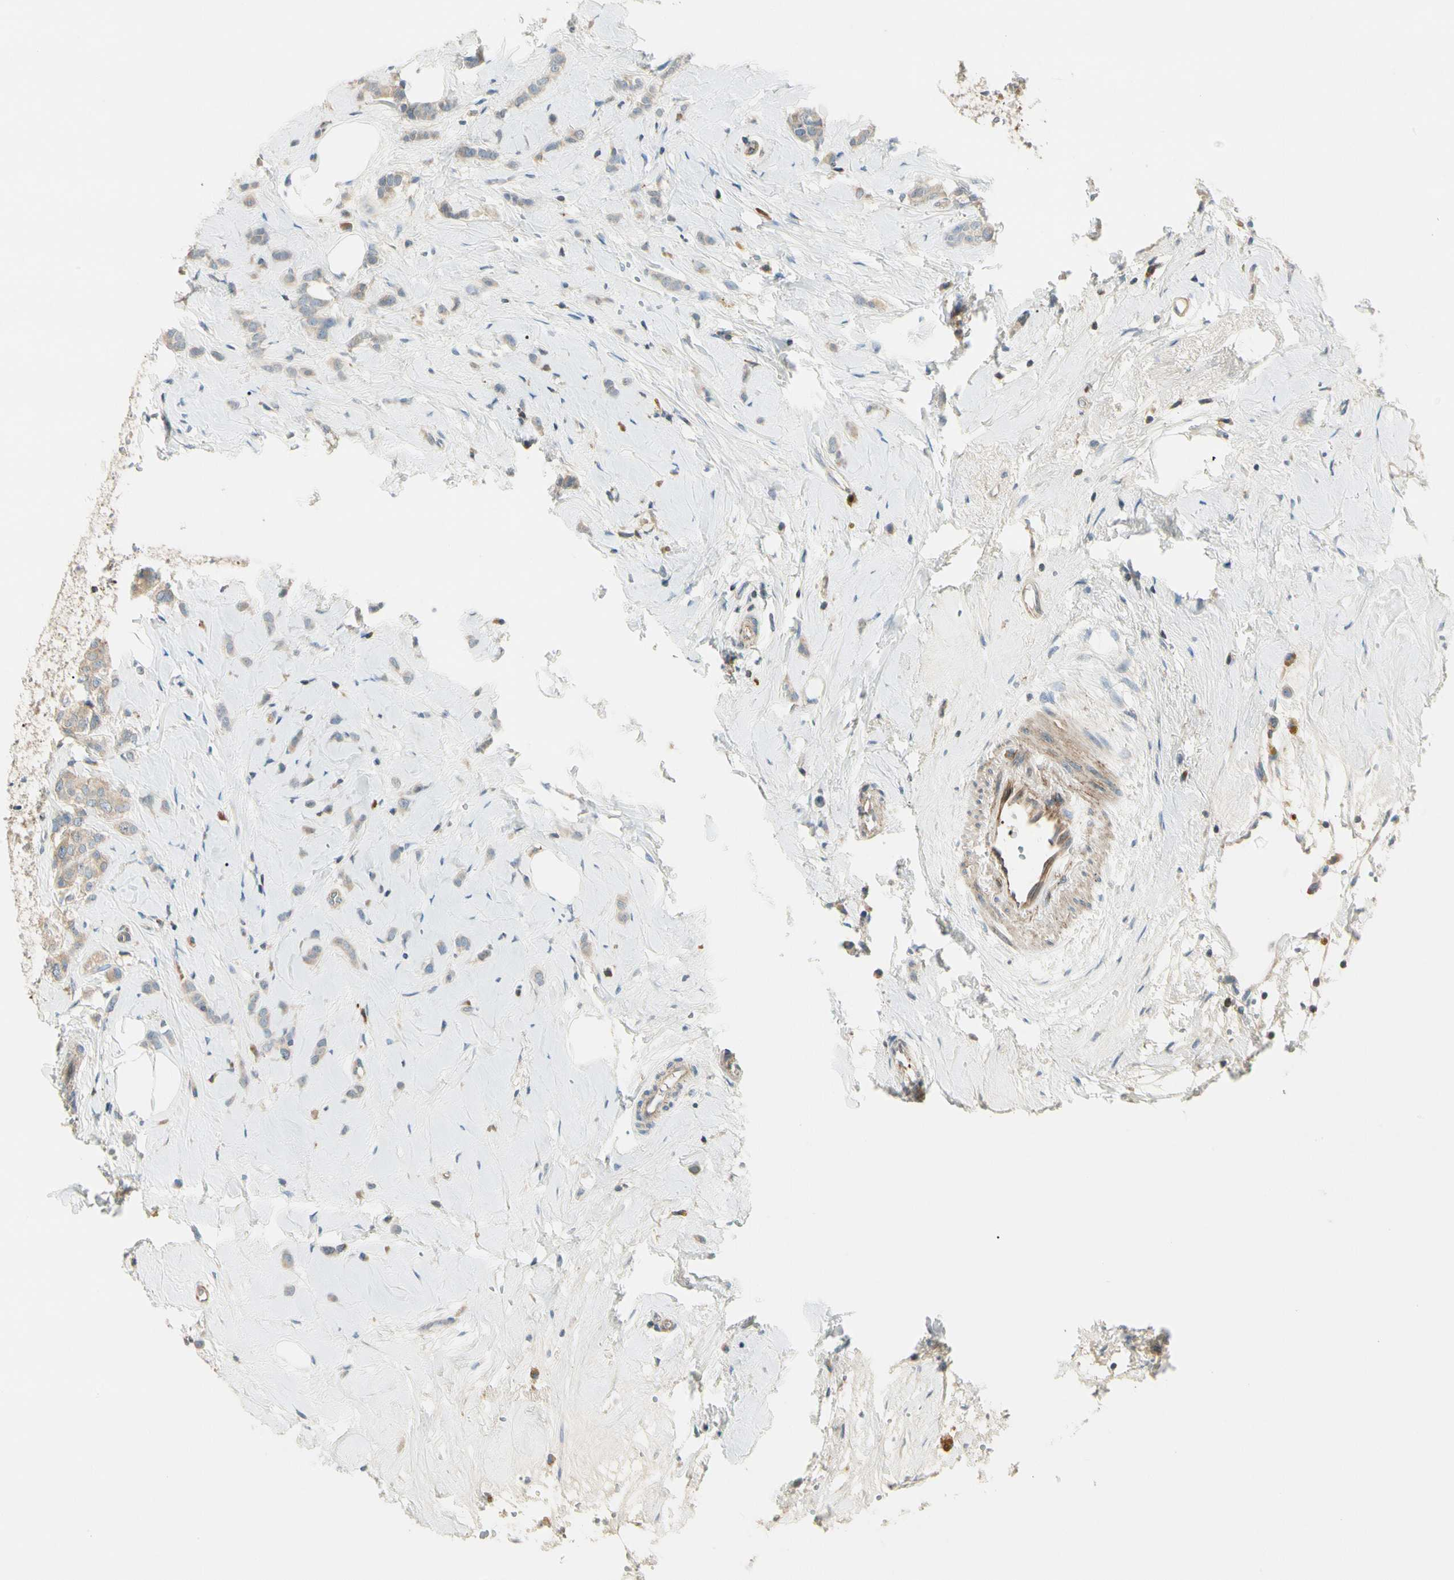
{"staining": {"intensity": "weak", "quantity": ">75%", "location": "cytoplasmic/membranous"}, "tissue": "breast cancer", "cell_type": "Tumor cells", "image_type": "cancer", "snomed": [{"axis": "morphology", "description": "Lobular carcinoma"}, {"axis": "topography", "description": "Breast"}], "caption": "Breast lobular carcinoma tissue reveals weak cytoplasmic/membranous expression in approximately >75% of tumor cells, visualized by immunohistochemistry.", "gene": "CDH6", "patient": {"sex": "female", "age": 60}}